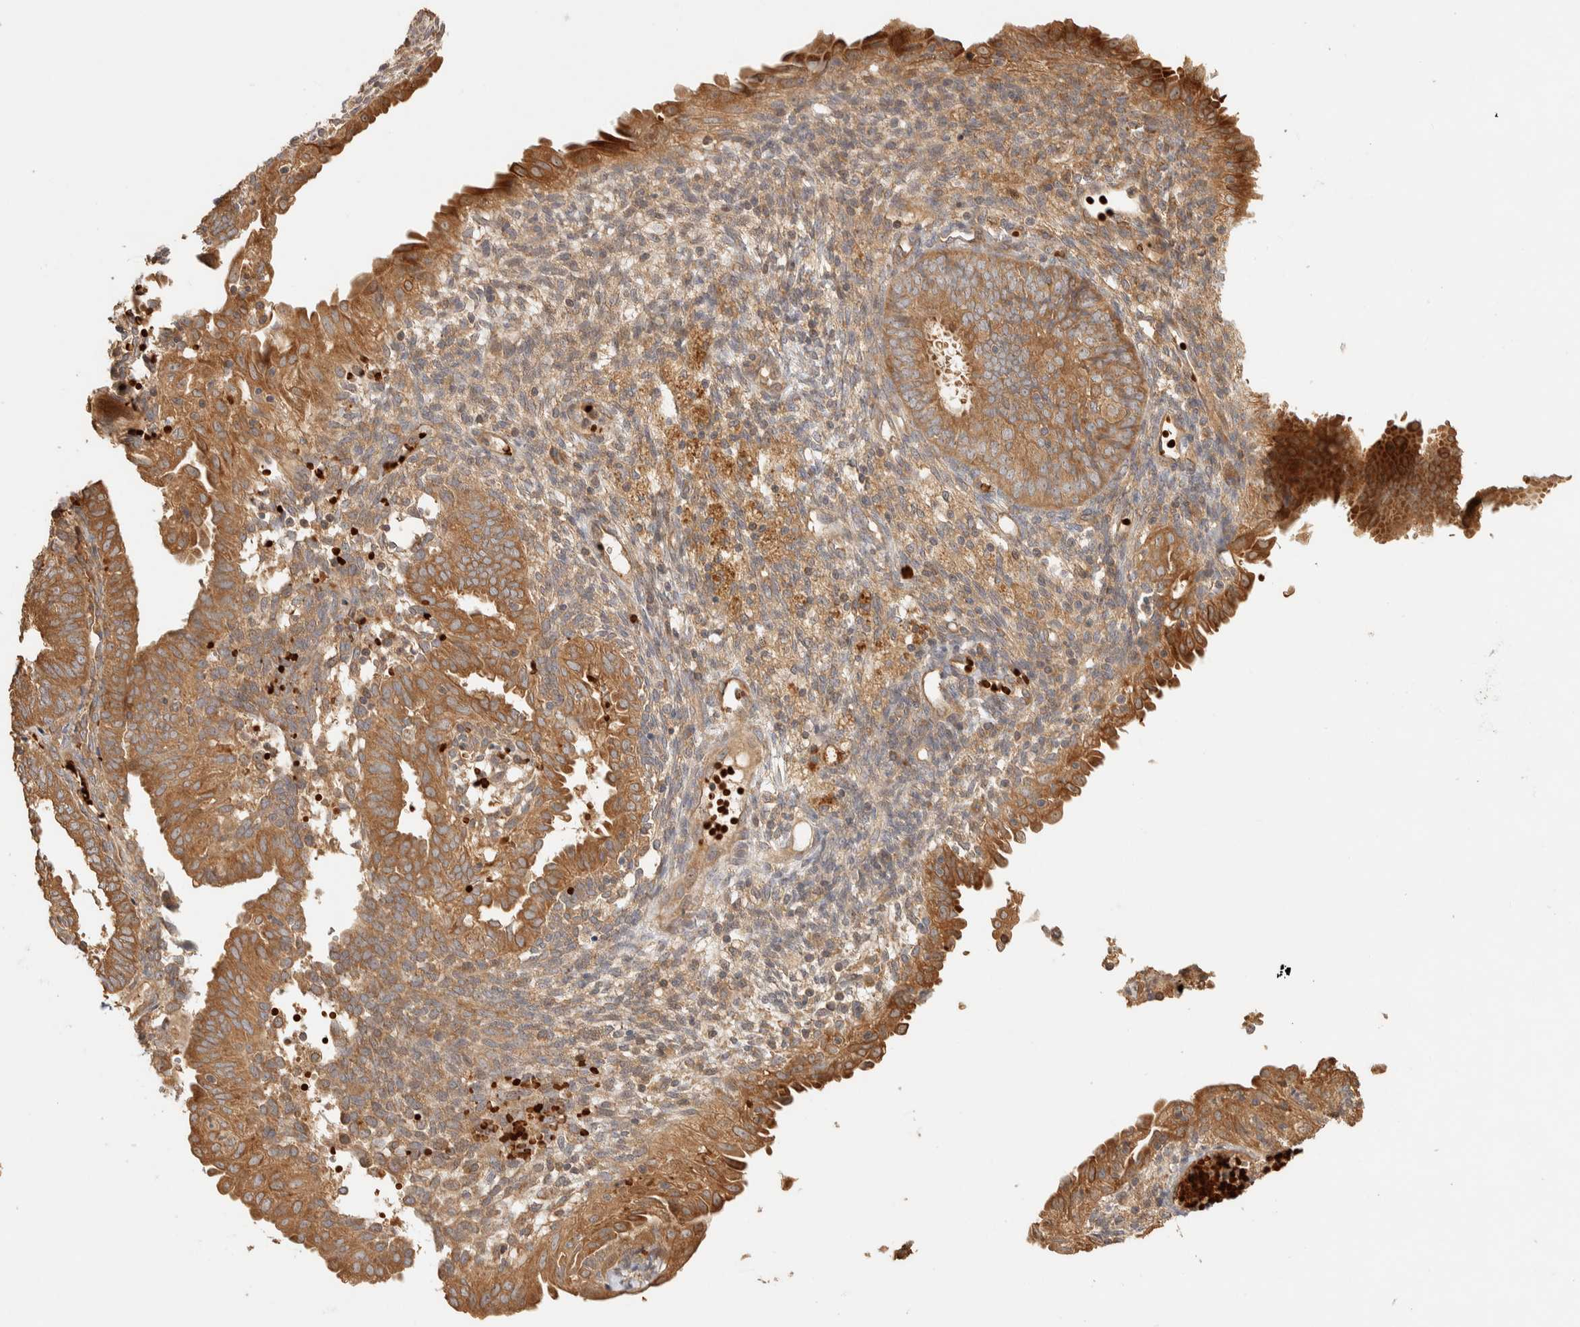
{"staining": {"intensity": "moderate", "quantity": ">75%", "location": "cytoplasmic/membranous"}, "tissue": "endometrial cancer", "cell_type": "Tumor cells", "image_type": "cancer", "snomed": [{"axis": "morphology", "description": "Adenocarcinoma, NOS"}, {"axis": "topography", "description": "Endometrium"}], "caption": "Immunohistochemistry micrograph of neoplastic tissue: endometrial cancer (adenocarcinoma) stained using immunohistochemistry (IHC) demonstrates medium levels of moderate protein expression localized specifically in the cytoplasmic/membranous of tumor cells, appearing as a cytoplasmic/membranous brown color.", "gene": "TTI2", "patient": {"sex": "female", "age": 58}}